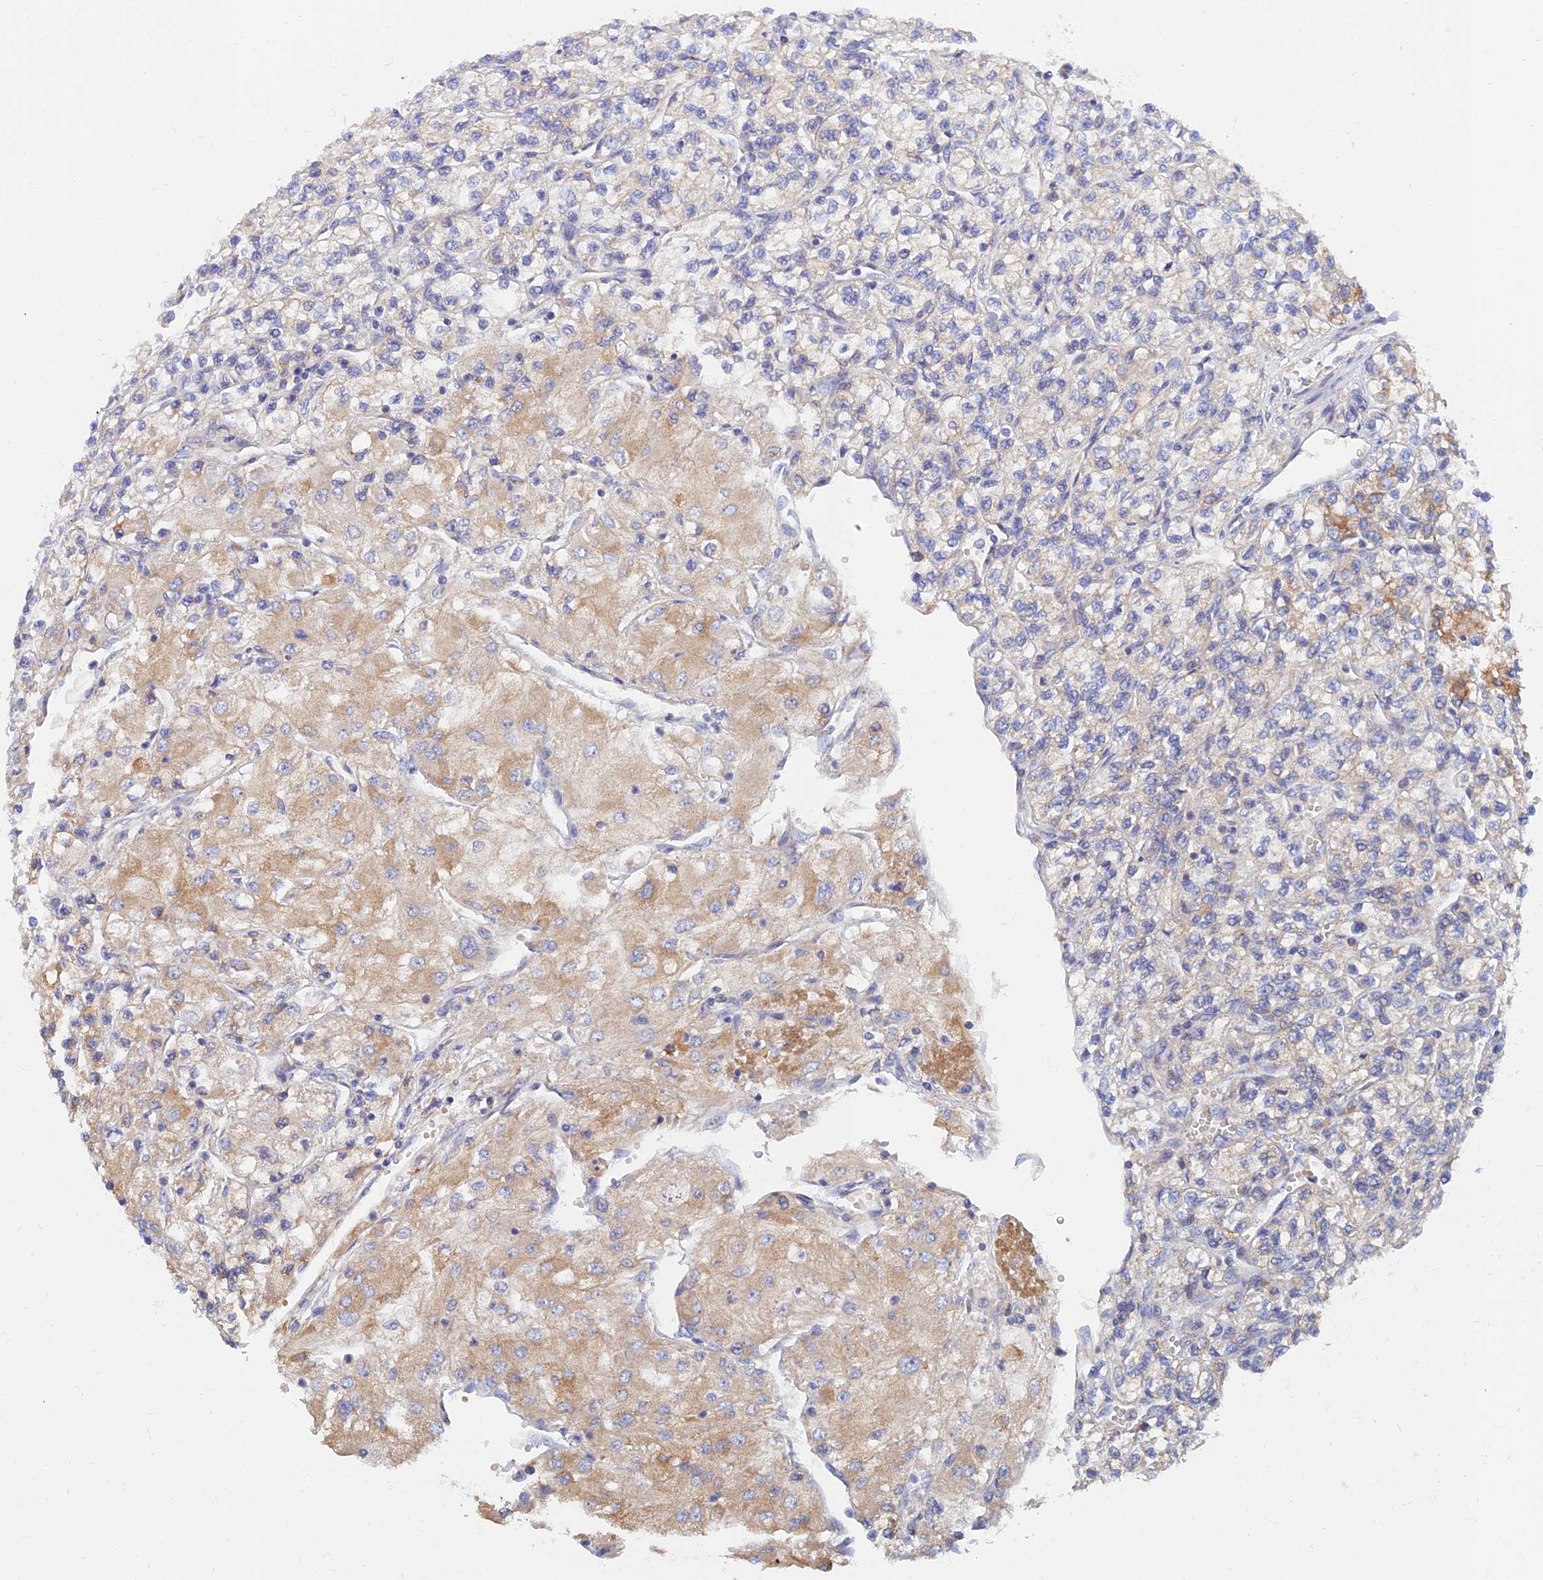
{"staining": {"intensity": "moderate", "quantity": "<25%", "location": "cytoplasmic/membranous"}, "tissue": "renal cancer", "cell_type": "Tumor cells", "image_type": "cancer", "snomed": [{"axis": "morphology", "description": "Adenocarcinoma, NOS"}, {"axis": "topography", "description": "Kidney"}], "caption": "Approximately <25% of tumor cells in renal adenocarcinoma exhibit moderate cytoplasmic/membranous protein staining as visualized by brown immunohistochemical staining.", "gene": "TMEM44", "patient": {"sex": "male", "age": 80}}